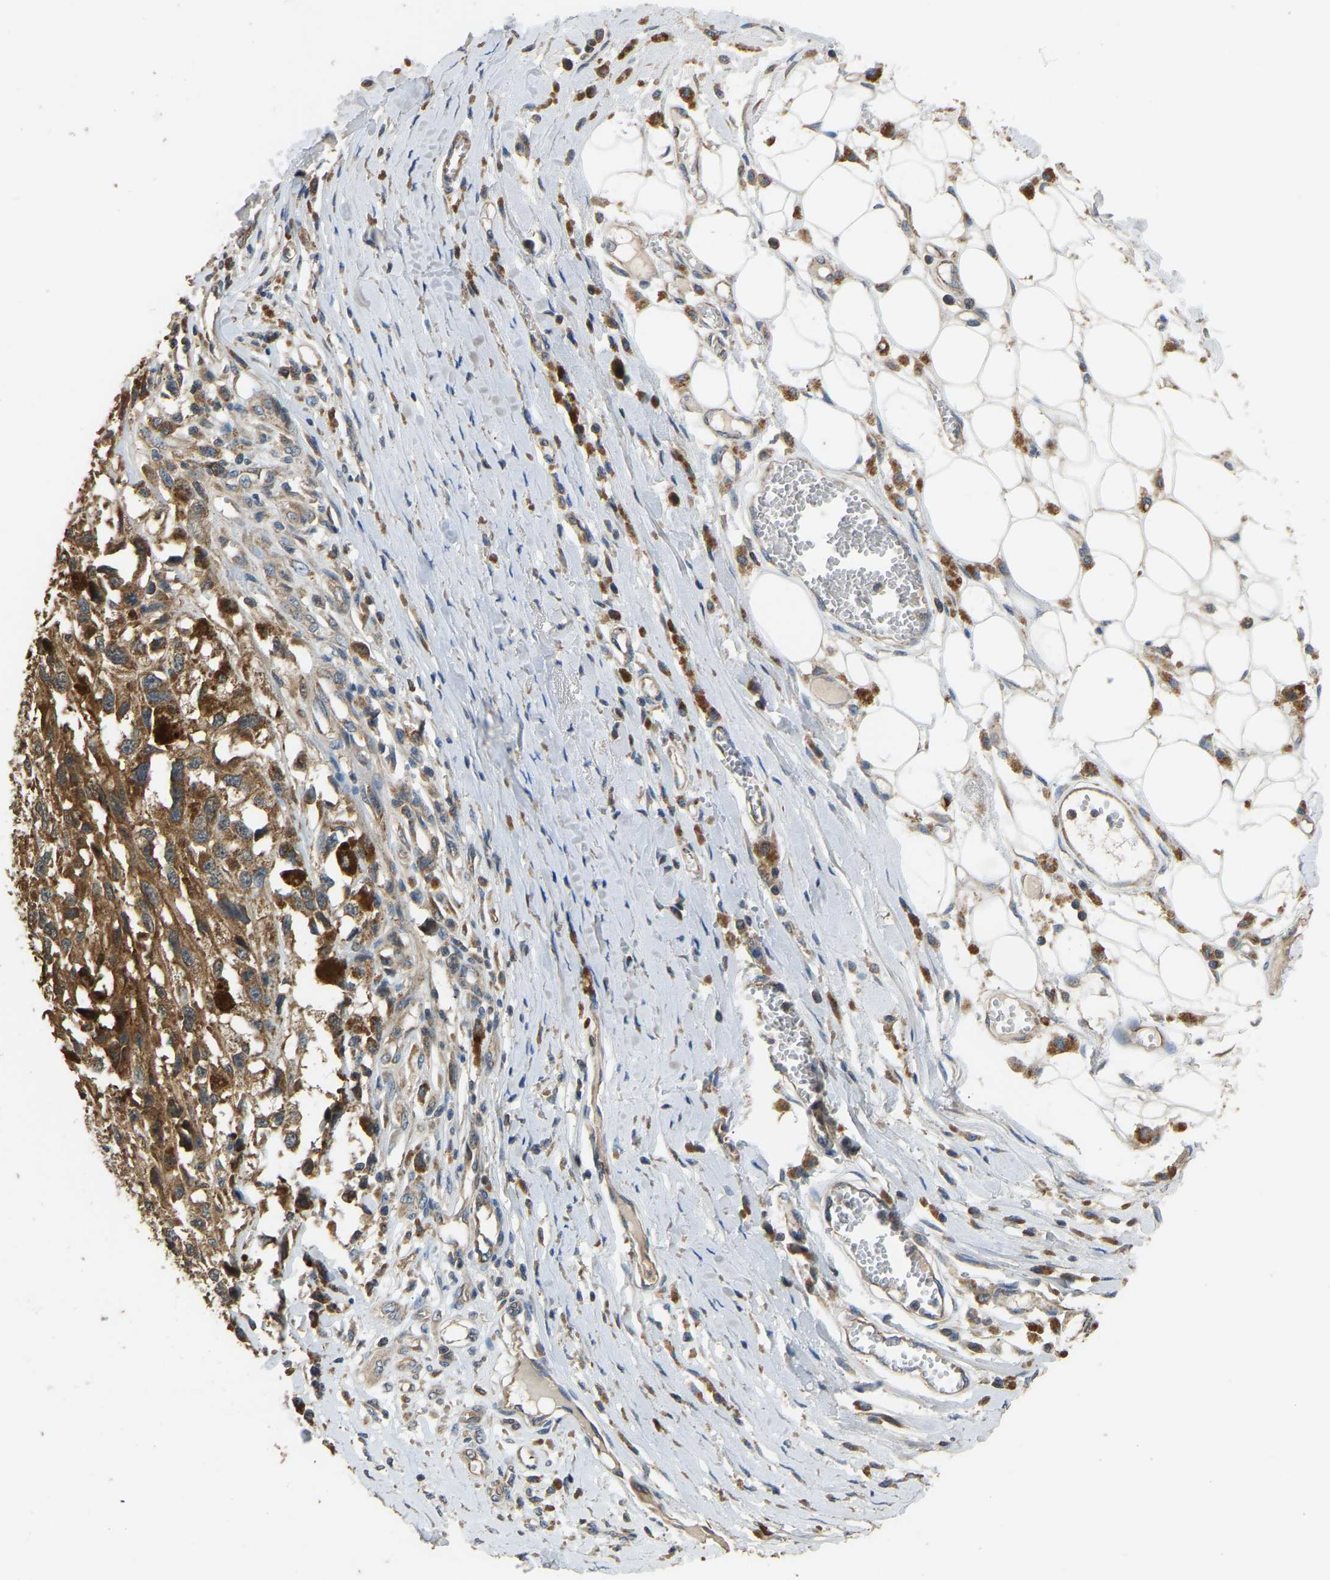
{"staining": {"intensity": "moderate", "quantity": ">75%", "location": "cytoplasmic/membranous"}, "tissue": "melanoma", "cell_type": "Tumor cells", "image_type": "cancer", "snomed": [{"axis": "morphology", "description": "Malignant melanoma, Metastatic site"}, {"axis": "topography", "description": "Lymph node"}], "caption": "Human malignant melanoma (metastatic site) stained with a protein marker demonstrates moderate staining in tumor cells.", "gene": "TUFM", "patient": {"sex": "male", "age": 59}}